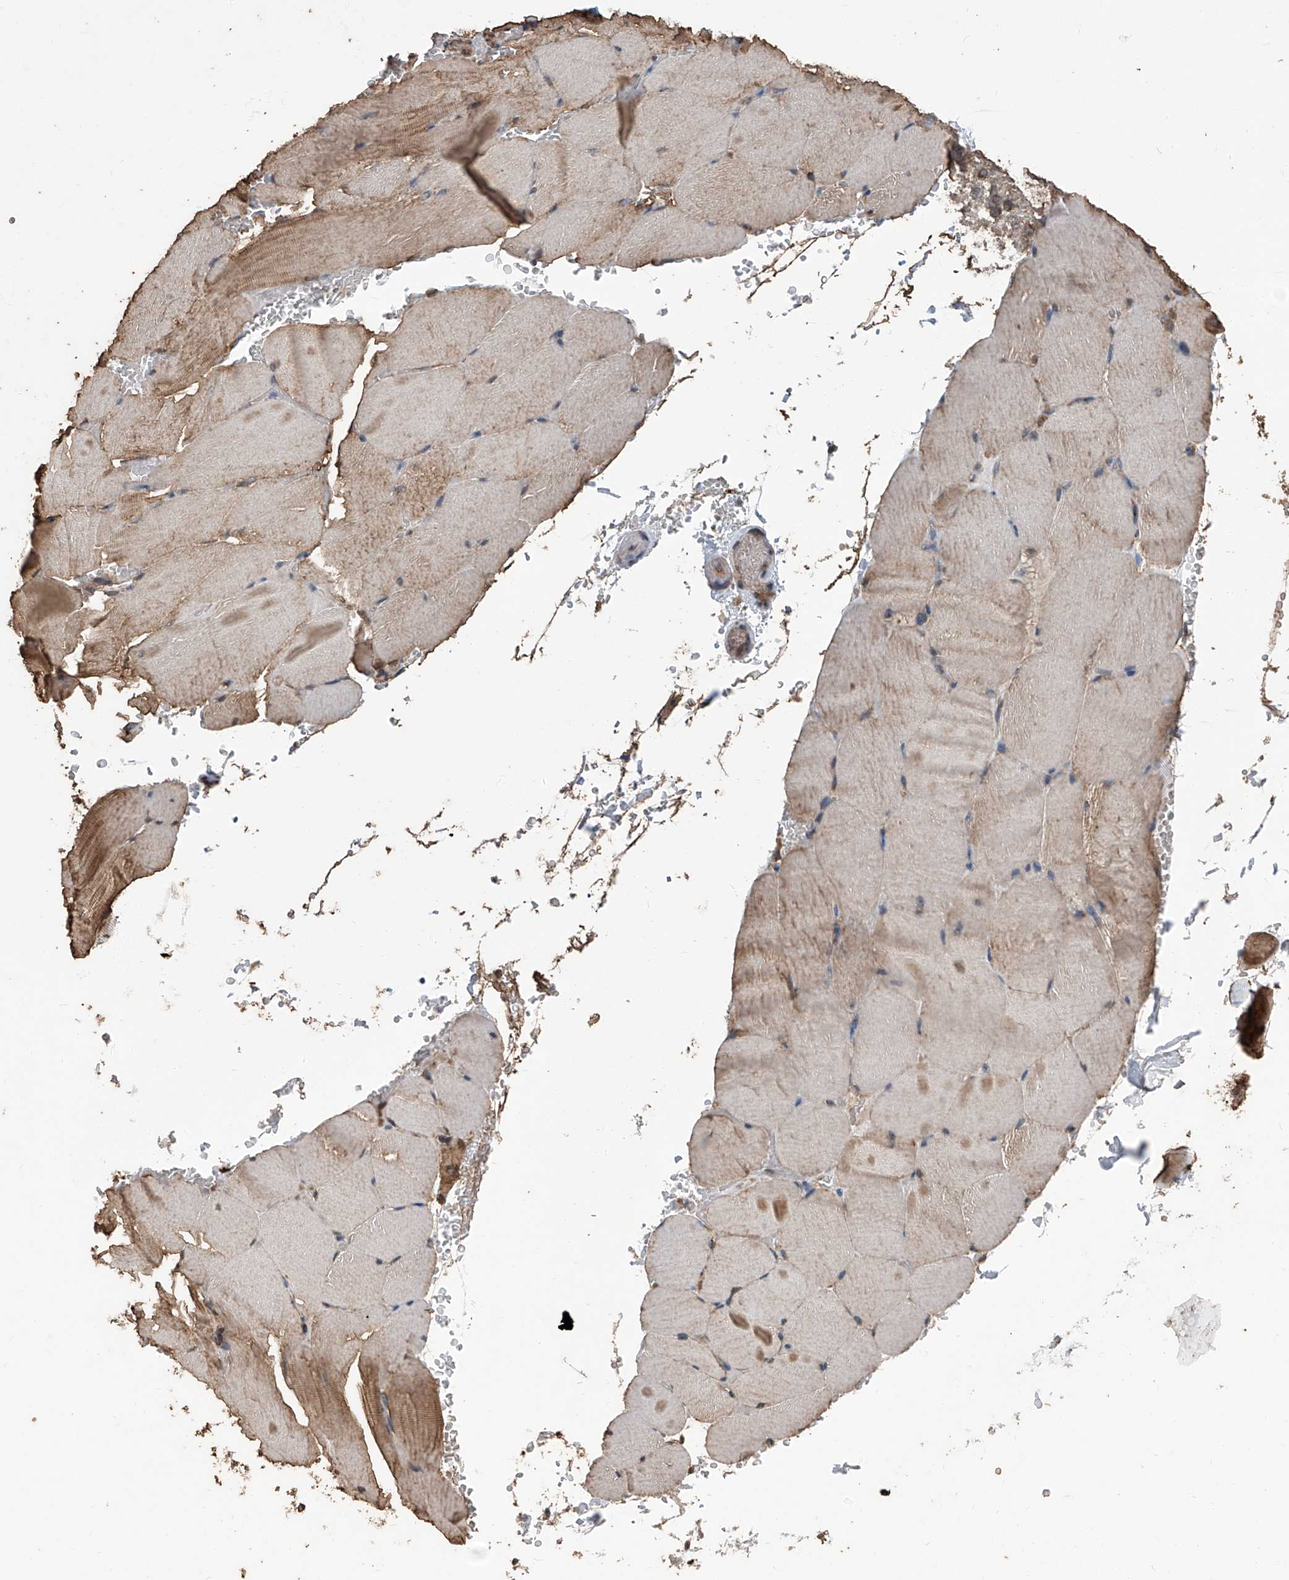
{"staining": {"intensity": "moderate", "quantity": "25%-75%", "location": "cytoplasmic/membranous"}, "tissue": "skeletal muscle", "cell_type": "Myocytes", "image_type": "normal", "snomed": [{"axis": "morphology", "description": "Normal tissue, NOS"}, {"axis": "topography", "description": "Skeletal muscle"}, {"axis": "topography", "description": "Parathyroid gland"}], "caption": "Immunohistochemistry (DAB (3,3'-diaminobenzidine)) staining of unremarkable human skeletal muscle displays moderate cytoplasmic/membranous protein expression in approximately 25%-75% of myocytes. Immunohistochemistry stains the protein of interest in brown and the nuclei are stained blue.", "gene": "STARD7", "patient": {"sex": "female", "age": 37}}